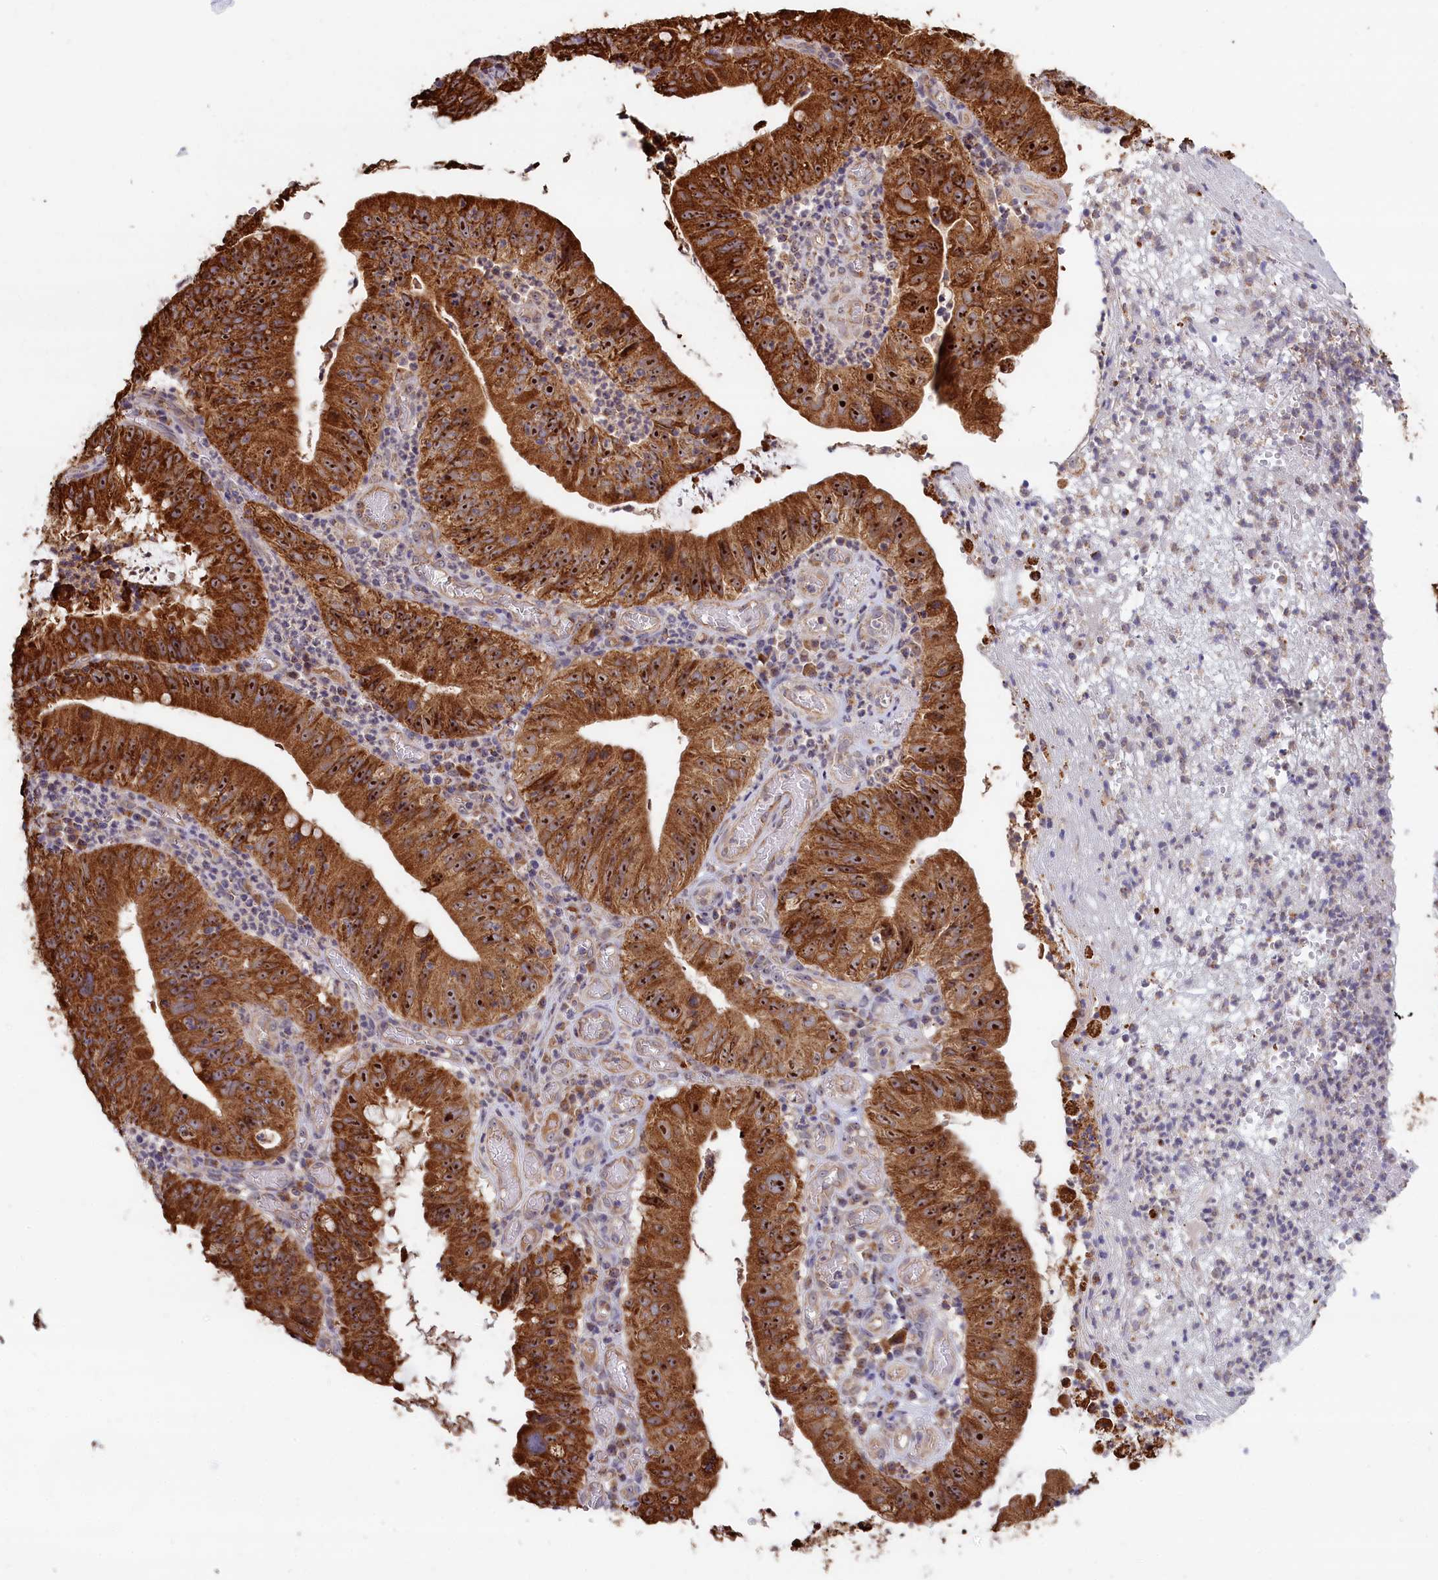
{"staining": {"intensity": "strong", "quantity": ">75%", "location": "cytoplasmic/membranous,nuclear"}, "tissue": "stomach cancer", "cell_type": "Tumor cells", "image_type": "cancer", "snomed": [{"axis": "morphology", "description": "Adenocarcinoma, NOS"}, {"axis": "topography", "description": "Stomach"}], "caption": "Immunohistochemistry (IHC) (DAB (3,3'-diaminobenzidine)) staining of human stomach adenocarcinoma exhibits strong cytoplasmic/membranous and nuclear protein expression in about >75% of tumor cells. Using DAB (3,3'-diaminobenzidine) (brown) and hematoxylin (blue) stains, captured at high magnification using brightfield microscopy.", "gene": "ZNF816", "patient": {"sex": "male", "age": 59}}